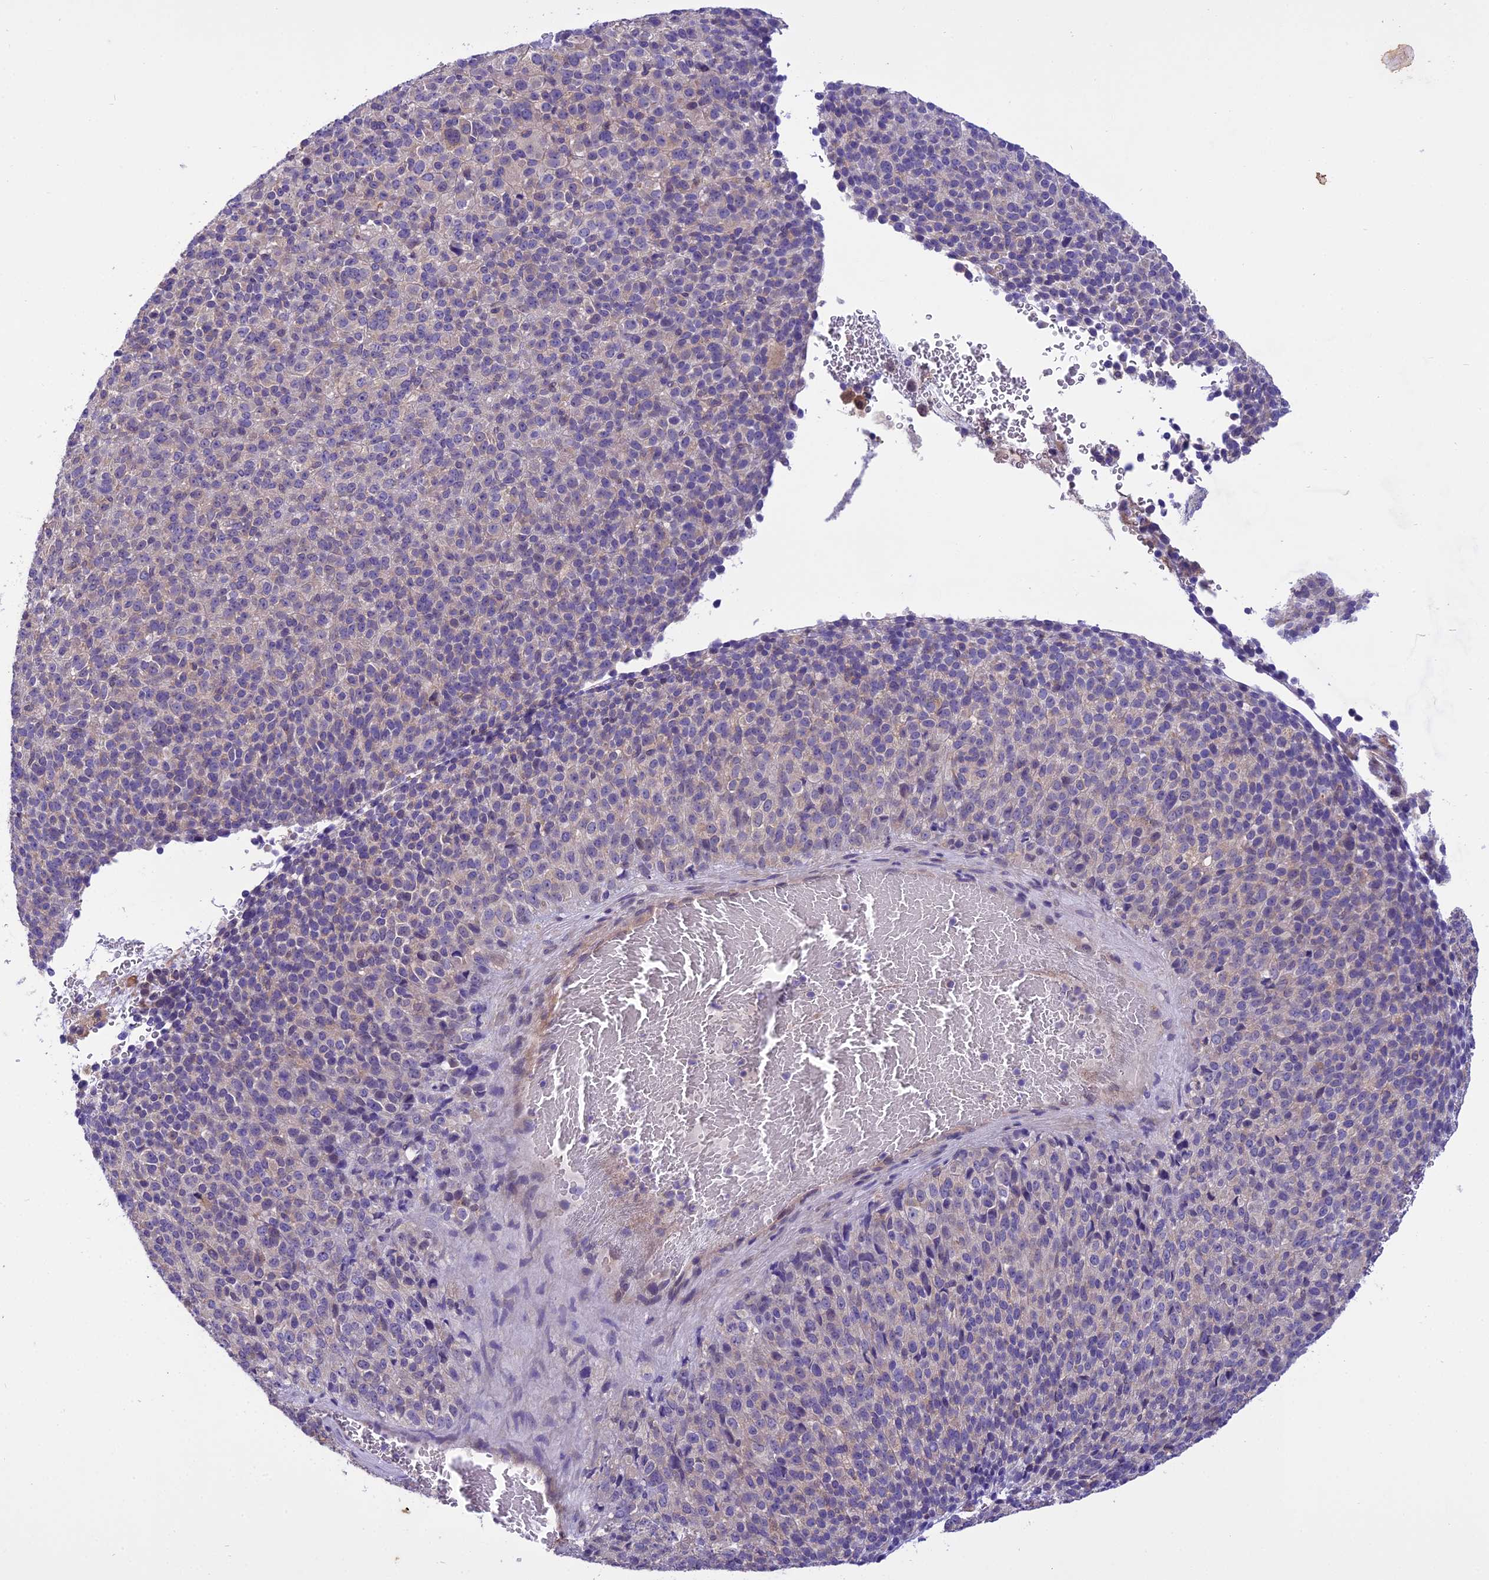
{"staining": {"intensity": "negative", "quantity": "none", "location": "none"}, "tissue": "melanoma", "cell_type": "Tumor cells", "image_type": "cancer", "snomed": [{"axis": "morphology", "description": "Malignant melanoma, Metastatic site"}, {"axis": "topography", "description": "Brain"}], "caption": "Immunohistochemical staining of malignant melanoma (metastatic site) displays no significant expression in tumor cells.", "gene": "BORCS6", "patient": {"sex": "female", "age": 56}}